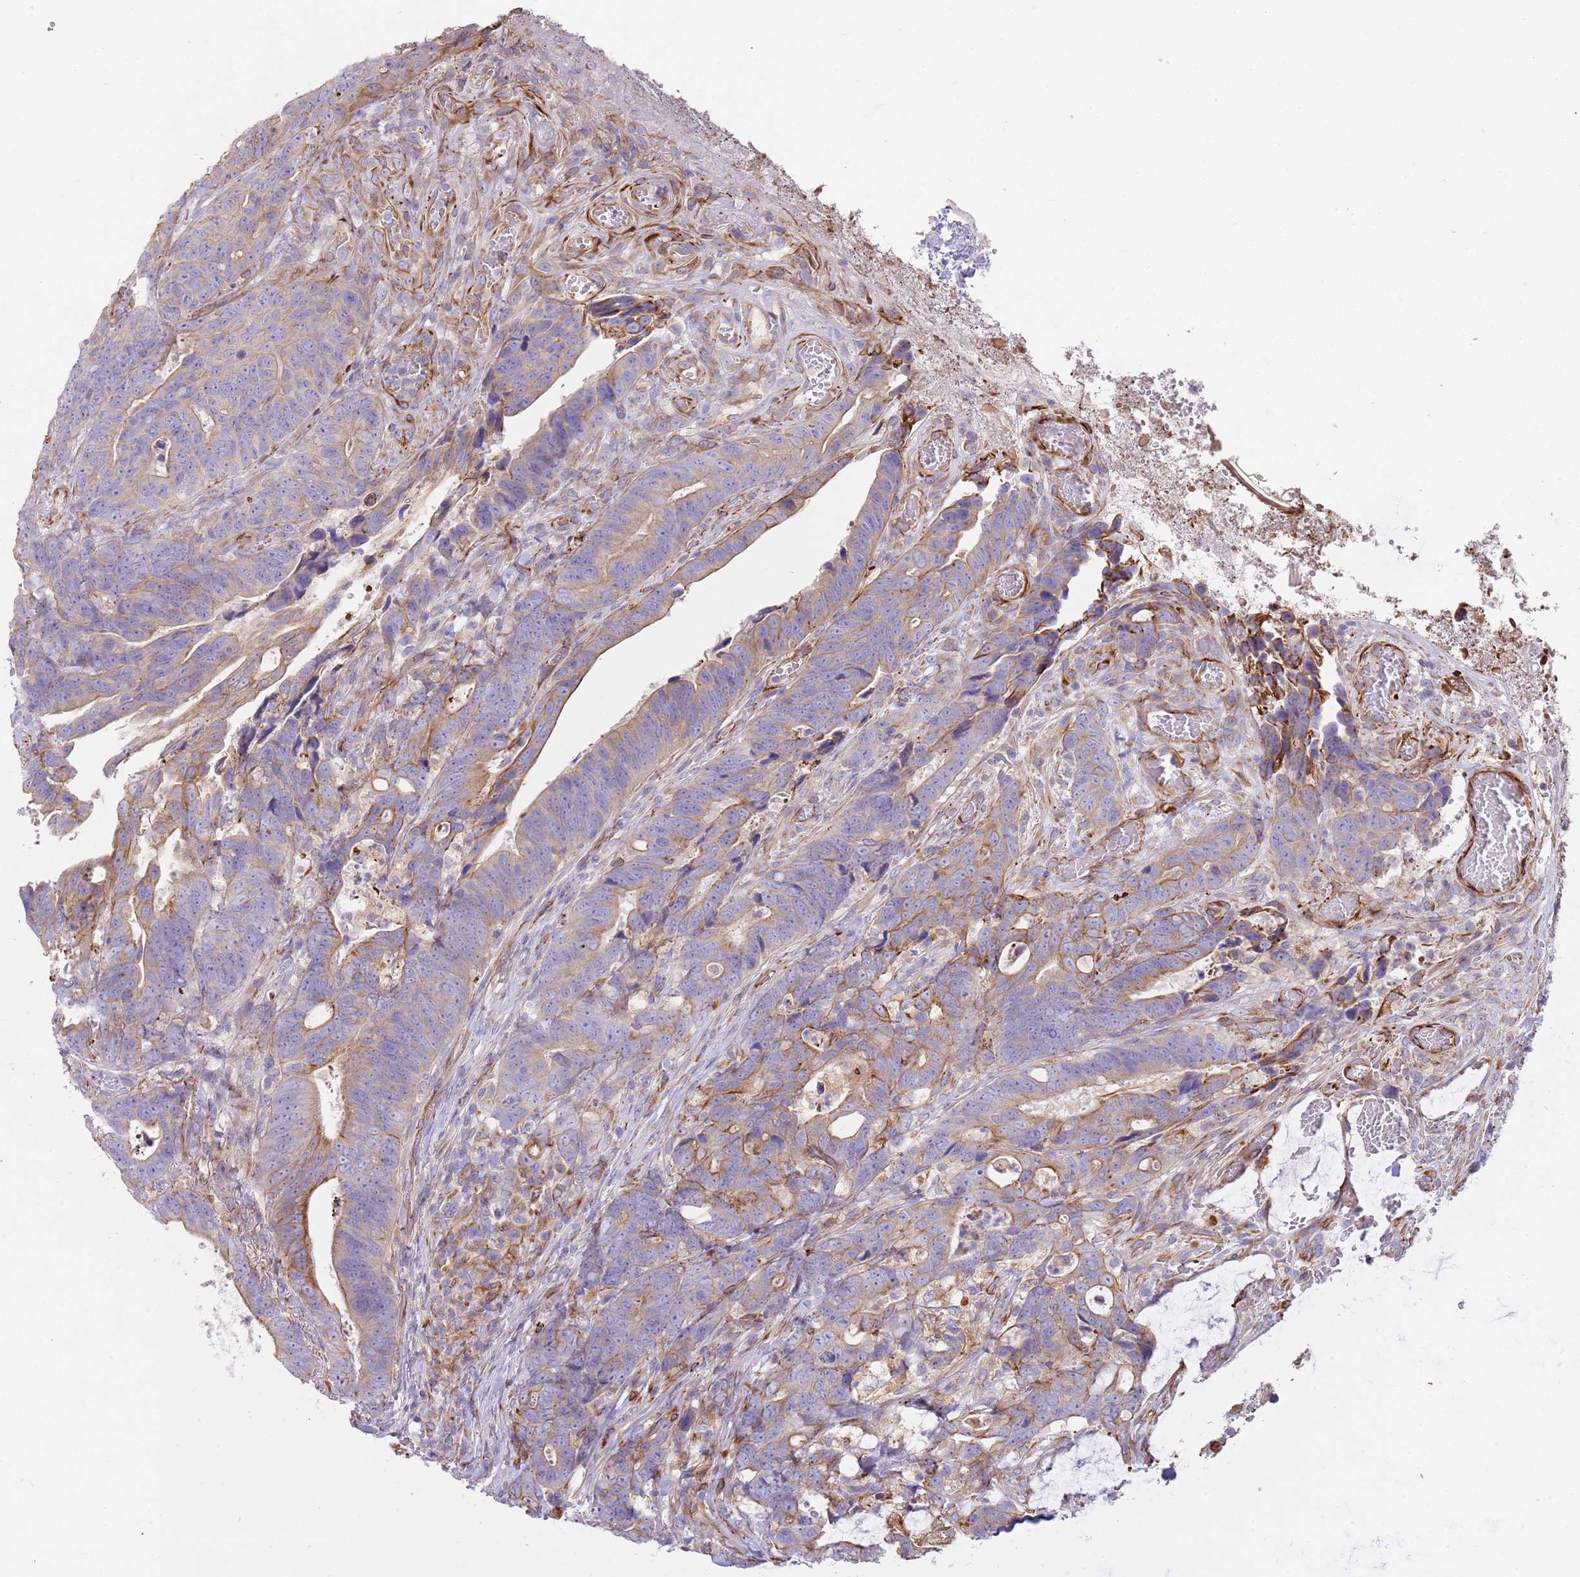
{"staining": {"intensity": "weak", "quantity": "25%-75%", "location": "cytoplasmic/membranous"}, "tissue": "colorectal cancer", "cell_type": "Tumor cells", "image_type": "cancer", "snomed": [{"axis": "morphology", "description": "Adenocarcinoma, NOS"}, {"axis": "topography", "description": "Colon"}], "caption": "Immunohistochemical staining of colorectal cancer (adenocarcinoma) reveals low levels of weak cytoplasmic/membranous protein positivity in about 25%-75% of tumor cells. The staining was performed using DAB, with brown indicating positive protein expression. Nuclei are stained blue with hematoxylin.", "gene": "MOGAT1", "patient": {"sex": "female", "age": 82}}